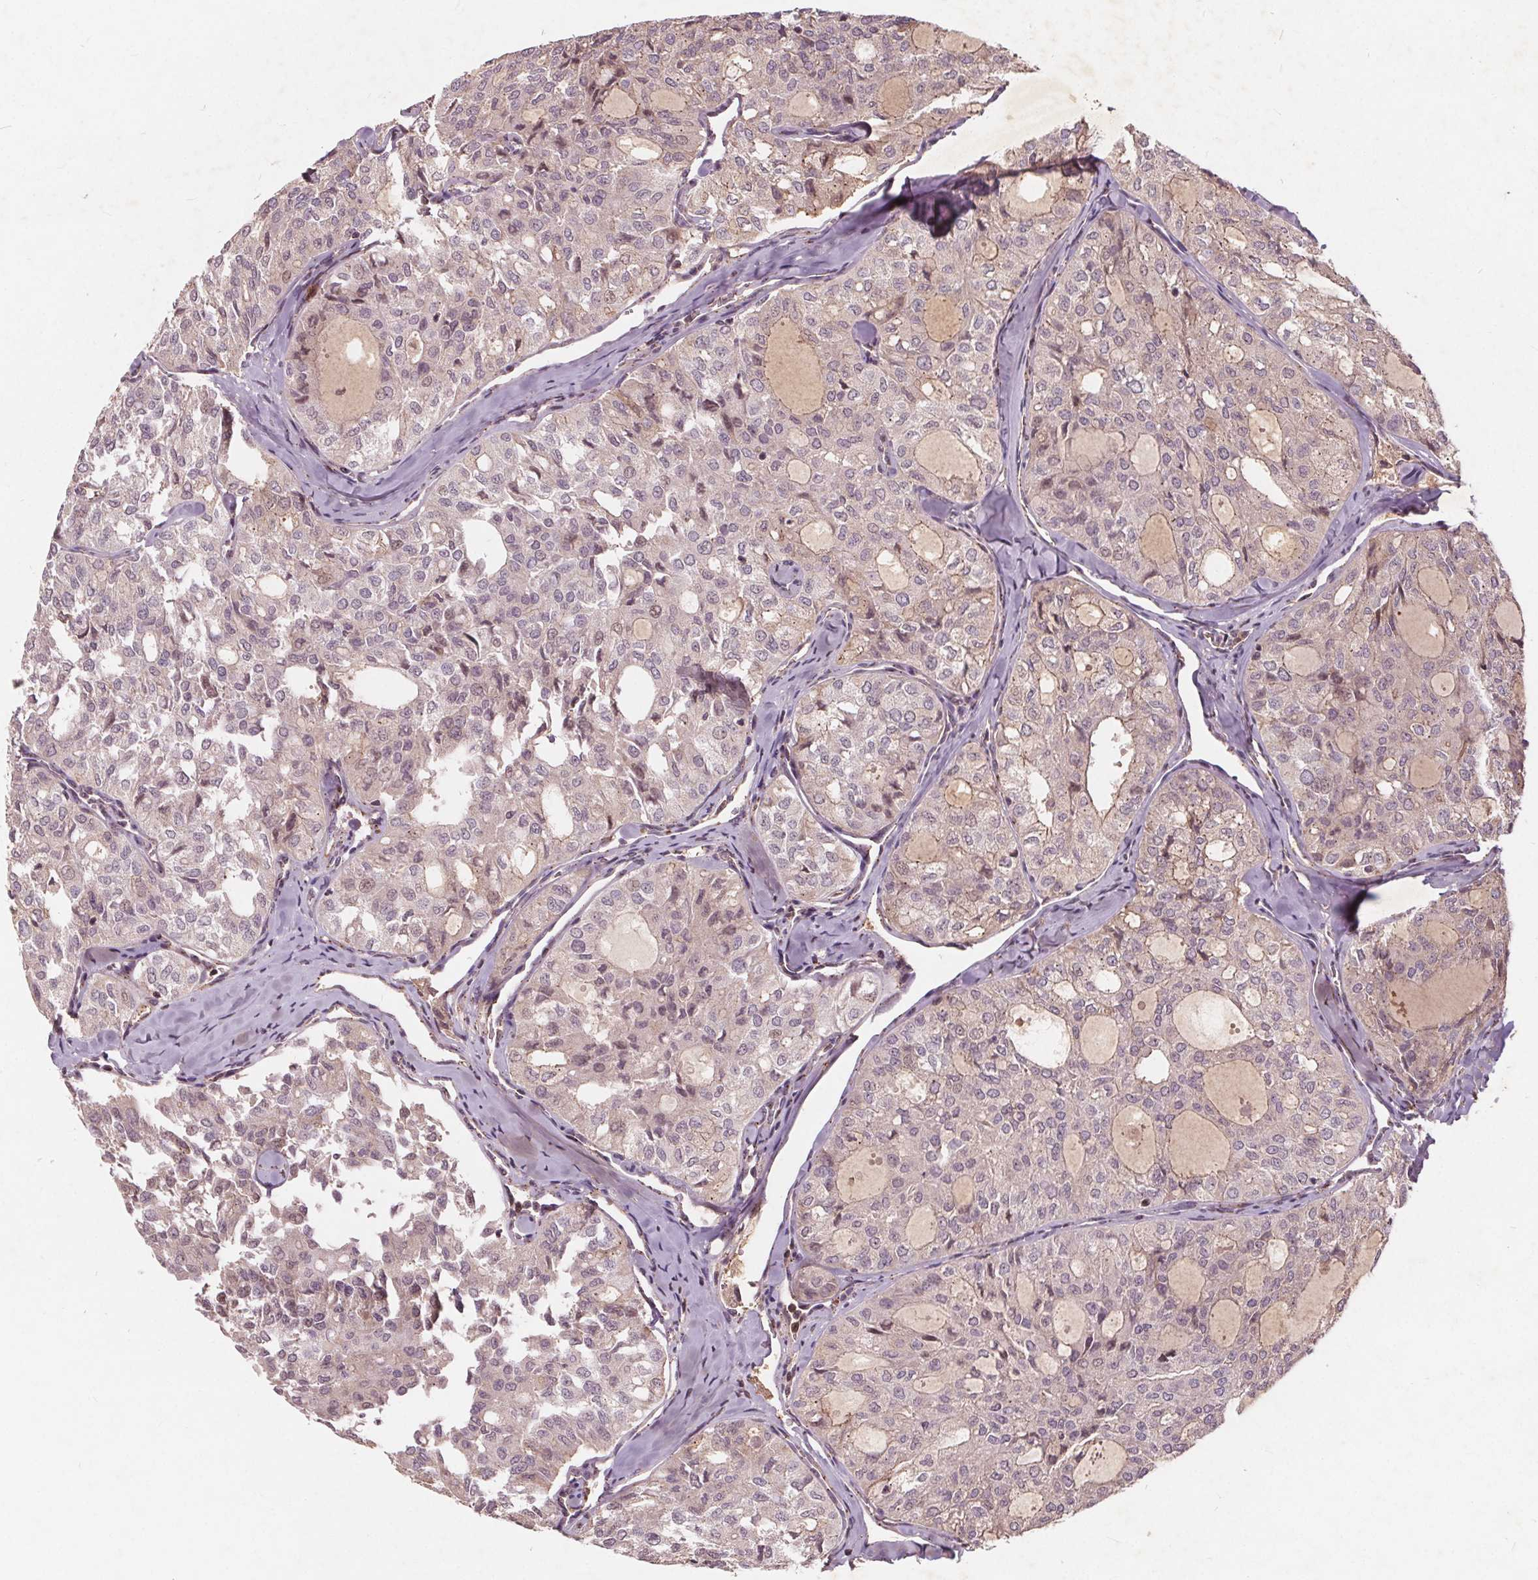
{"staining": {"intensity": "weak", "quantity": "<25%", "location": "cytoplasmic/membranous"}, "tissue": "thyroid cancer", "cell_type": "Tumor cells", "image_type": "cancer", "snomed": [{"axis": "morphology", "description": "Follicular adenoma carcinoma, NOS"}, {"axis": "topography", "description": "Thyroid gland"}], "caption": "Thyroid follicular adenoma carcinoma stained for a protein using IHC demonstrates no staining tumor cells.", "gene": "CSNK1G2", "patient": {"sex": "male", "age": 75}}